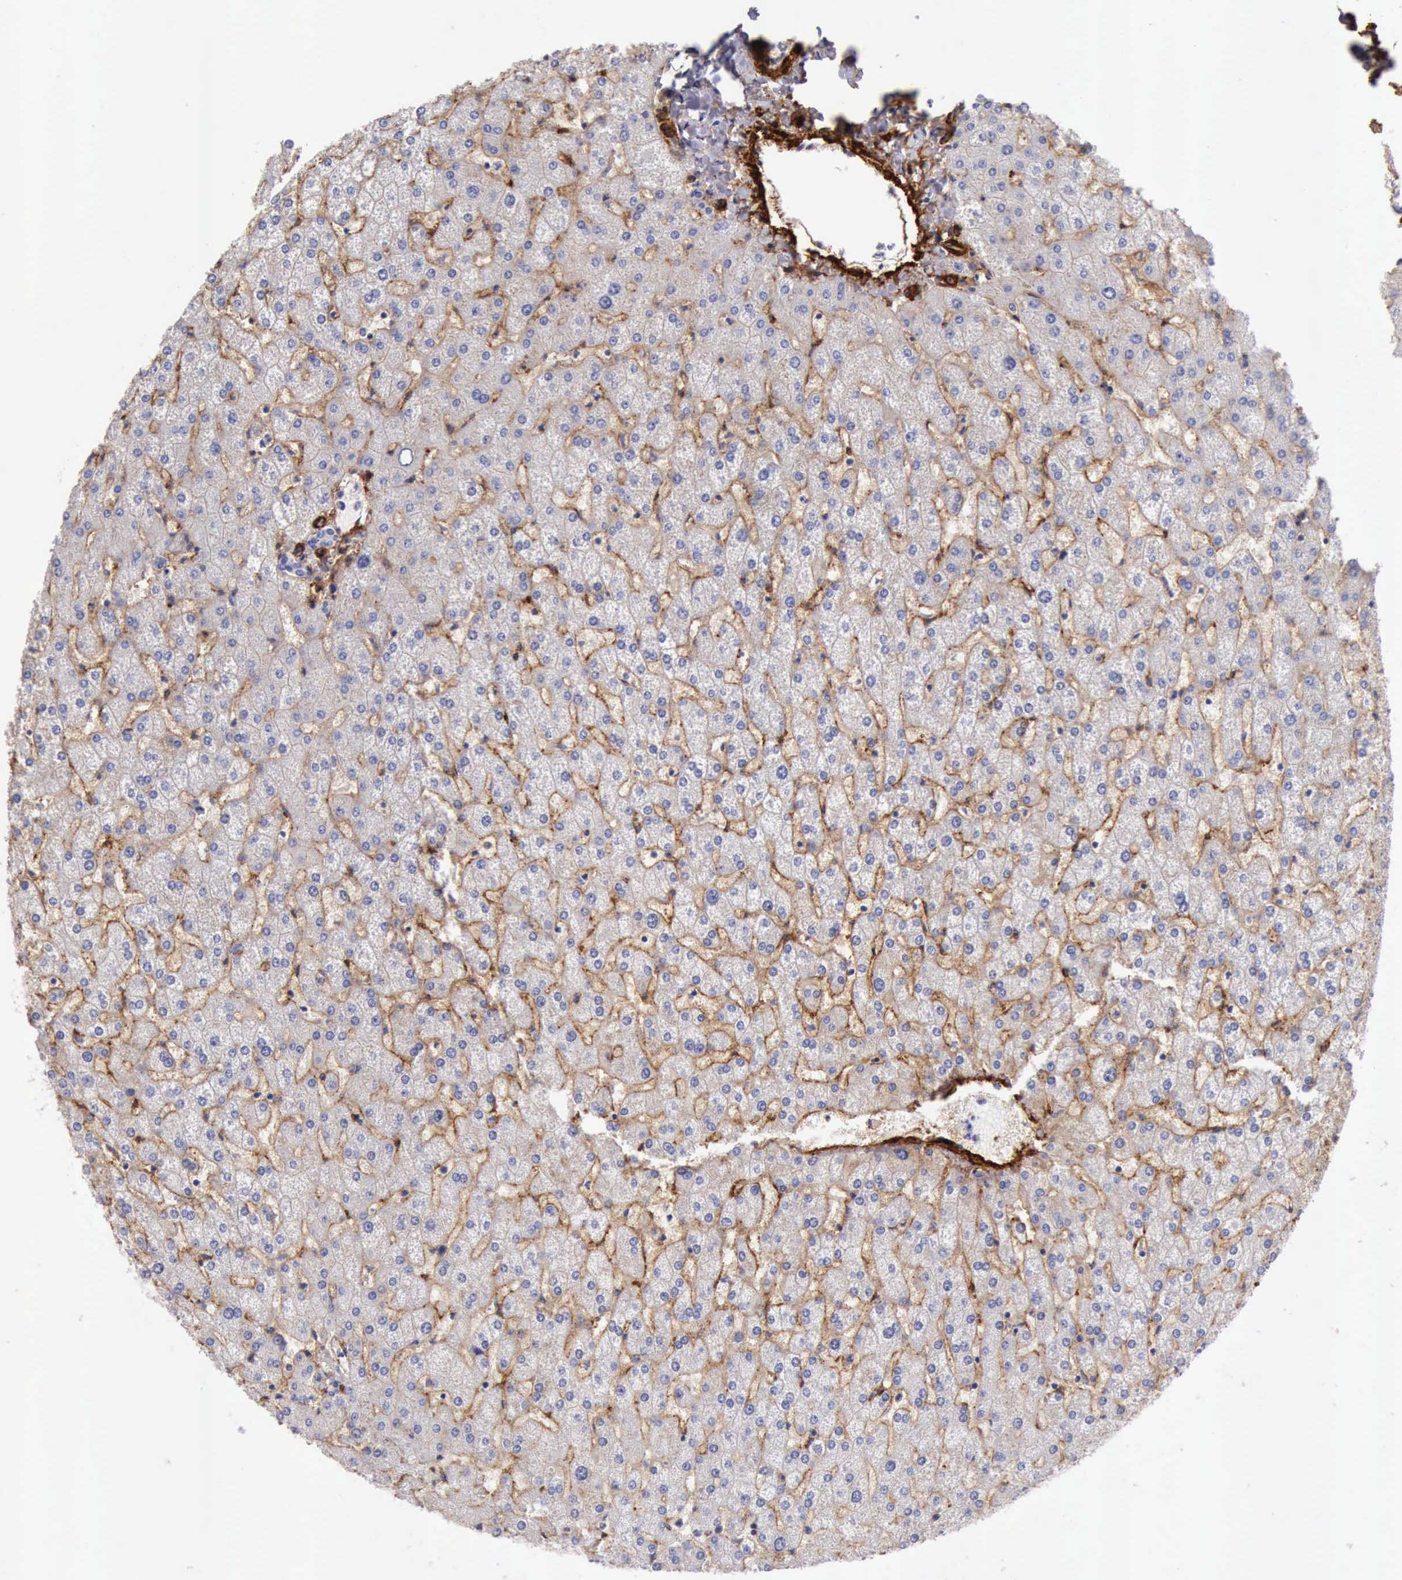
{"staining": {"intensity": "negative", "quantity": "none", "location": "none"}, "tissue": "liver", "cell_type": "Cholangiocytes", "image_type": "normal", "snomed": [{"axis": "morphology", "description": "Normal tissue, NOS"}, {"axis": "topography", "description": "Liver"}], "caption": "This is an IHC image of benign human liver. There is no positivity in cholangiocytes.", "gene": "AOC3", "patient": {"sex": "female", "age": 32}}